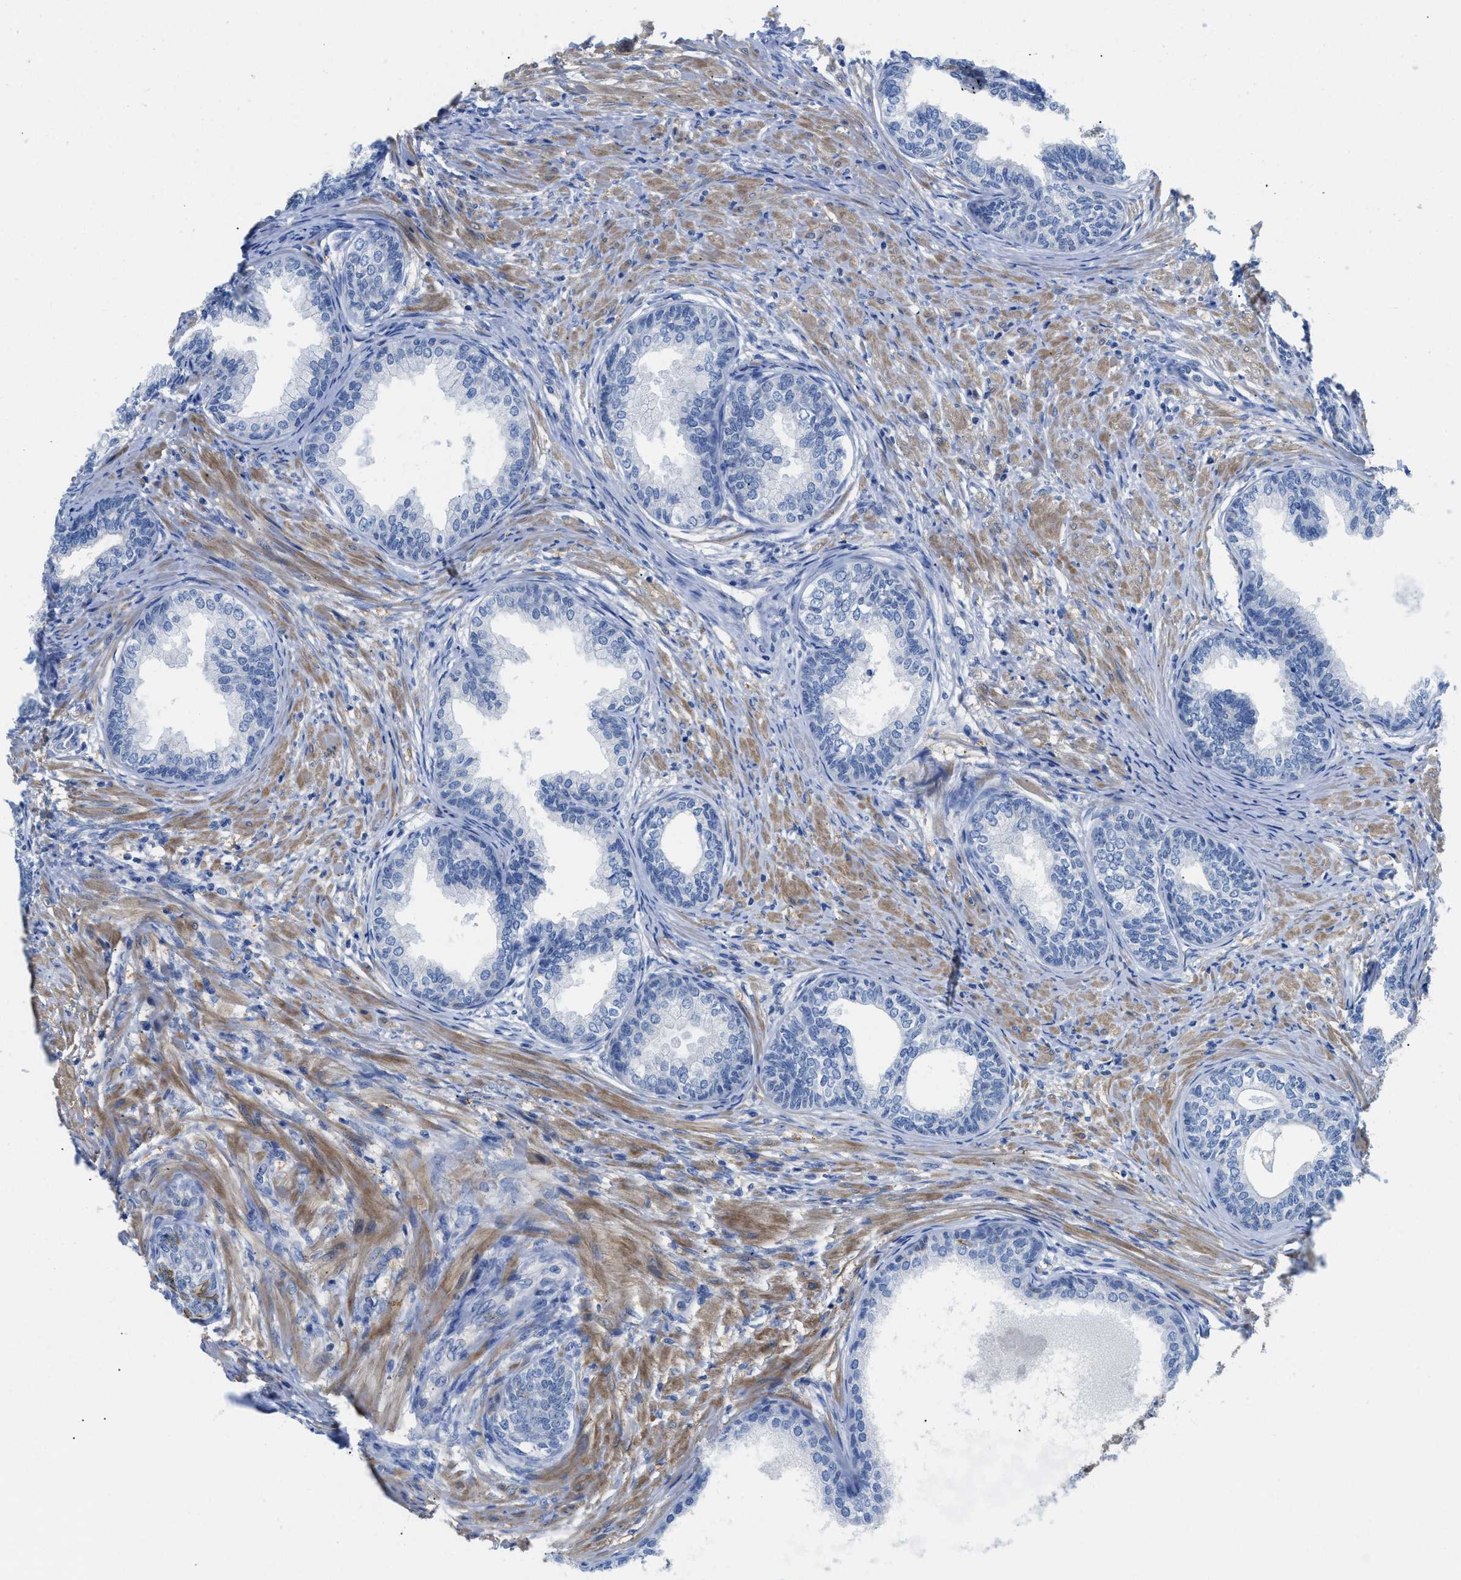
{"staining": {"intensity": "strong", "quantity": "<25%", "location": "cytoplasmic/membranous"}, "tissue": "prostate", "cell_type": "Glandular cells", "image_type": "normal", "snomed": [{"axis": "morphology", "description": "Normal tissue, NOS"}, {"axis": "topography", "description": "Prostate"}], "caption": "Strong cytoplasmic/membranous staining for a protein is present in about <25% of glandular cells of normal prostate using immunohistochemistry (IHC).", "gene": "SLC10A6", "patient": {"sex": "male", "age": 76}}